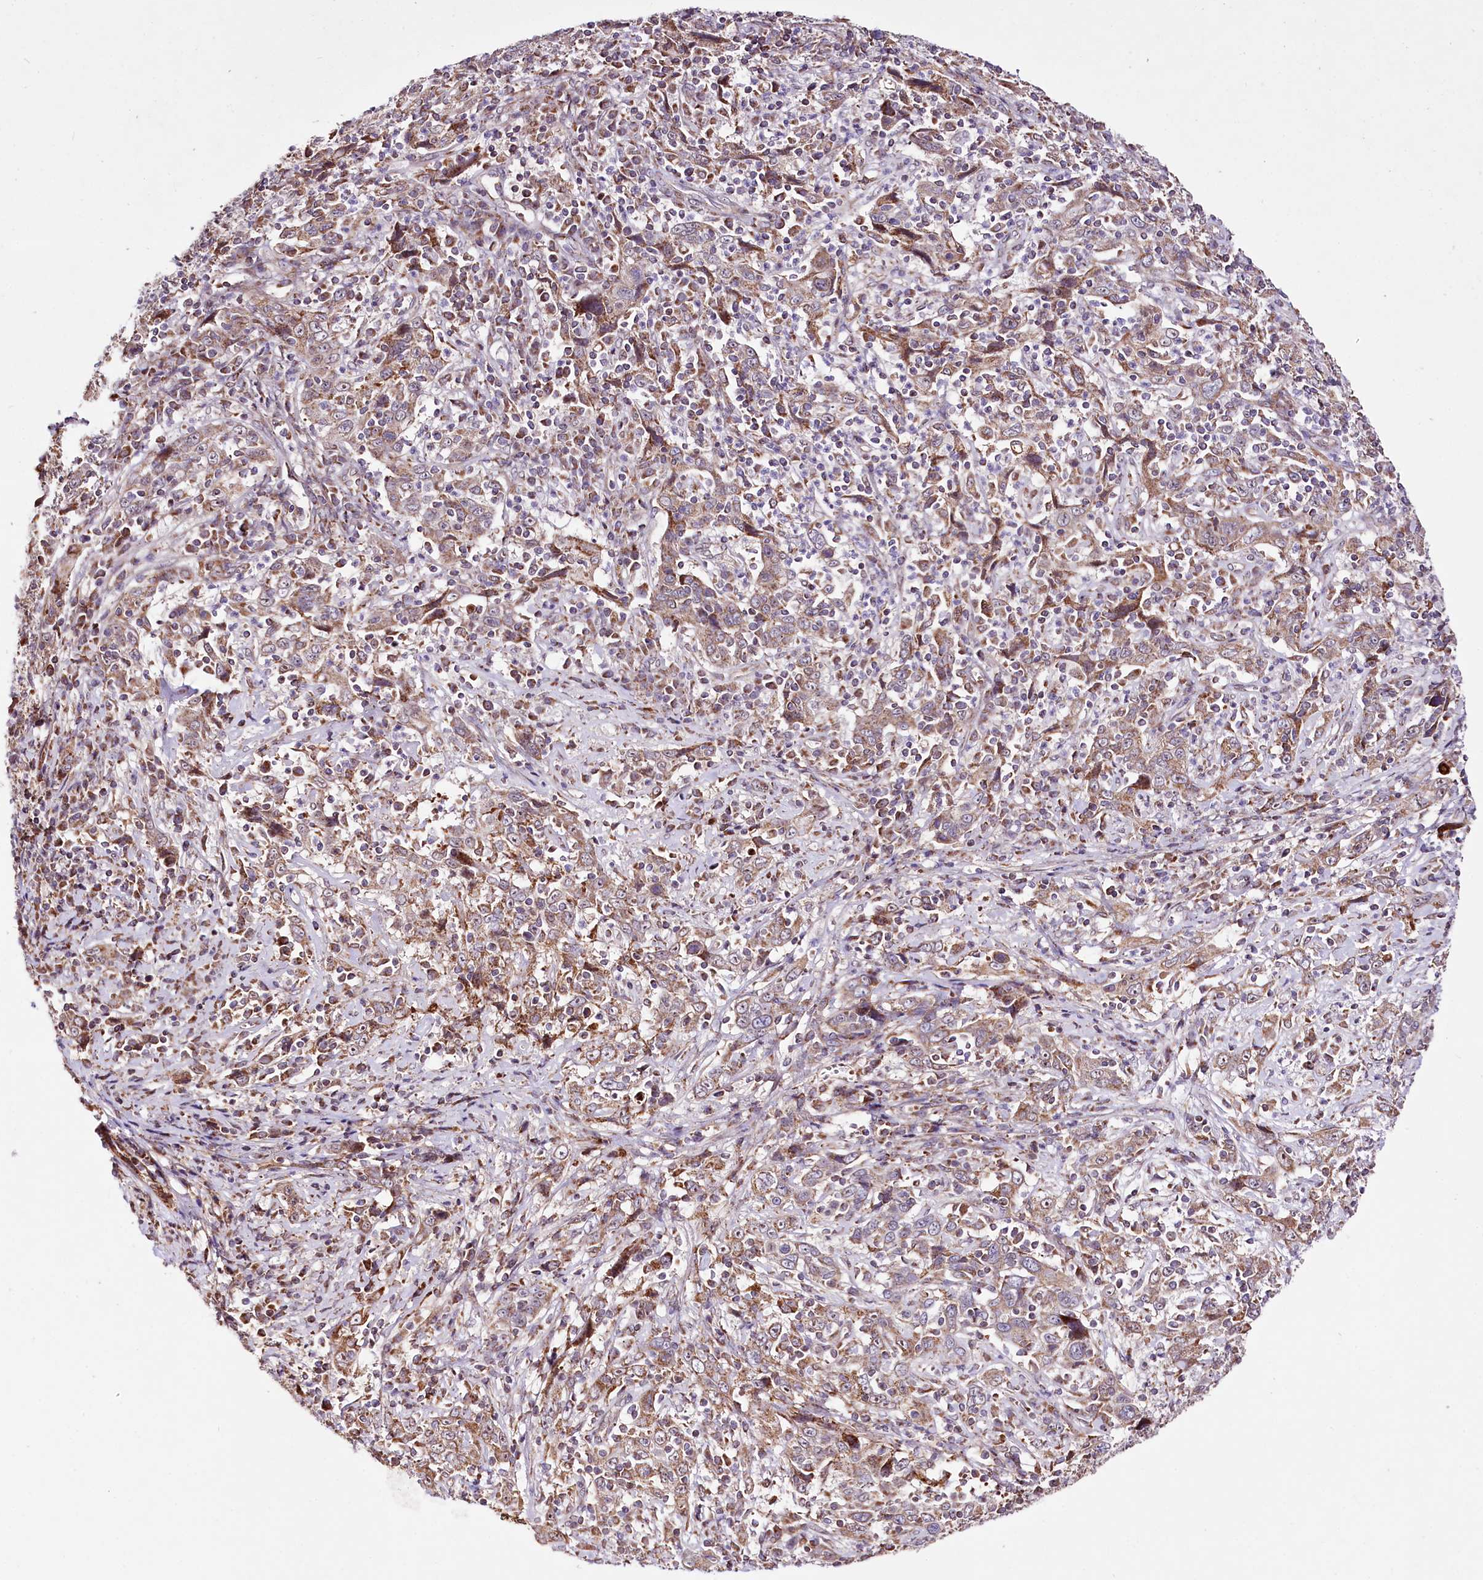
{"staining": {"intensity": "weak", "quantity": ">75%", "location": "cytoplasmic/membranous"}, "tissue": "cervical cancer", "cell_type": "Tumor cells", "image_type": "cancer", "snomed": [{"axis": "morphology", "description": "Squamous cell carcinoma, NOS"}, {"axis": "topography", "description": "Cervix"}], "caption": "Approximately >75% of tumor cells in squamous cell carcinoma (cervical) show weak cytoplasmic/membranous protein positivity as visualized by brown immunohistochemical staining.", "gene": "ST7", "patient": {"sex": "female", "age": 46}}